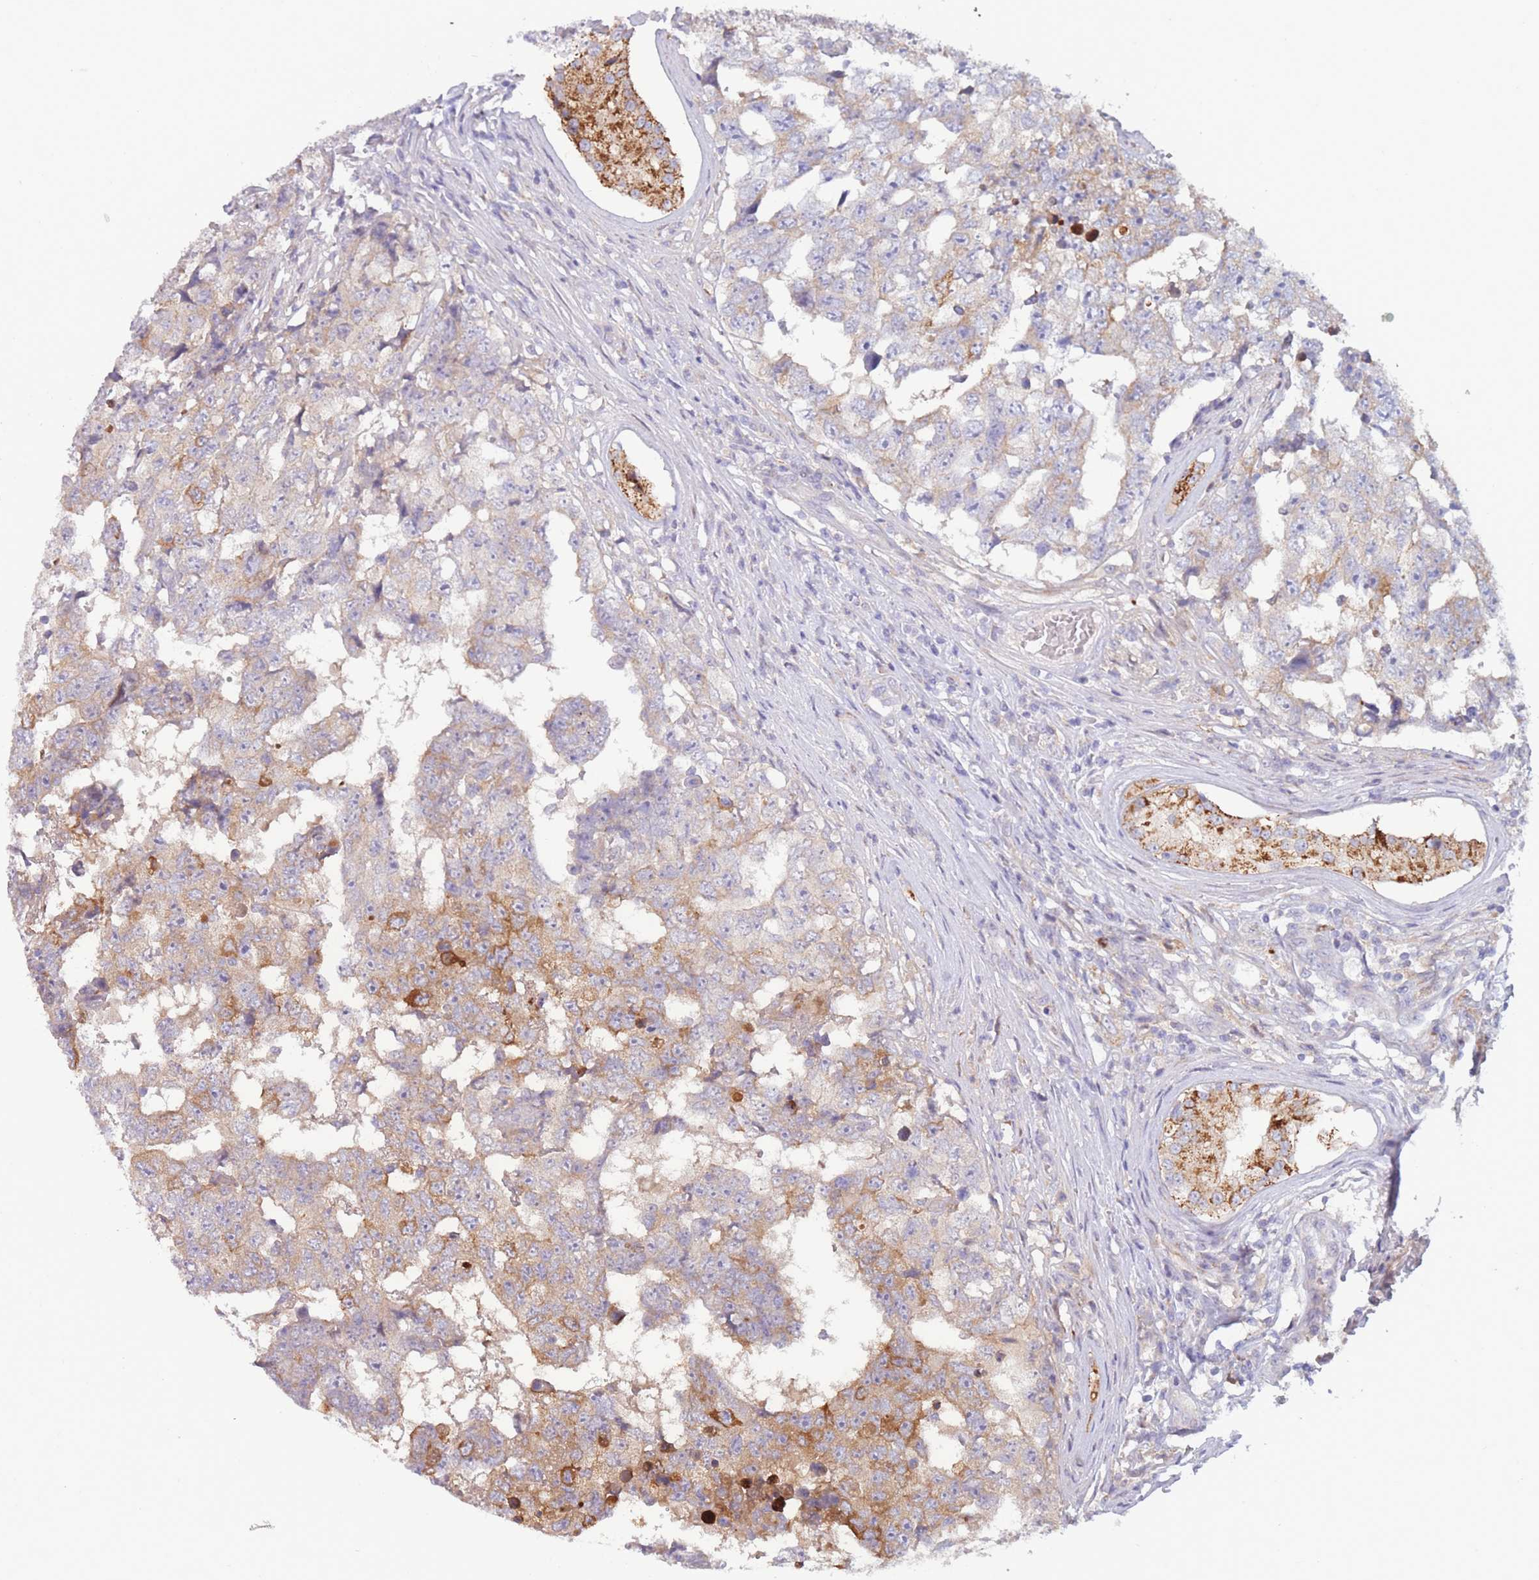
{"staining": {"intensity": "moderate", "quantity": "<25%", "location": "cytoplasmic/membranous"}, "tissue": "testis cancer", "cell_type": "Tumor cells", "image_type": "cancer", "snomed": [{"axis": "morphology", "description": "Carcinoma, Embryonal, NOS"}, {"axis": "topography", "description": "Testis"}], "caption": "Embryonal carcinoma (testis) stained for a protein reveals moderate cytoplasmic/membranous positivity in tumor cells.", "gene": "PDE4A", "patient": {"sex": "male", "age": 25}}